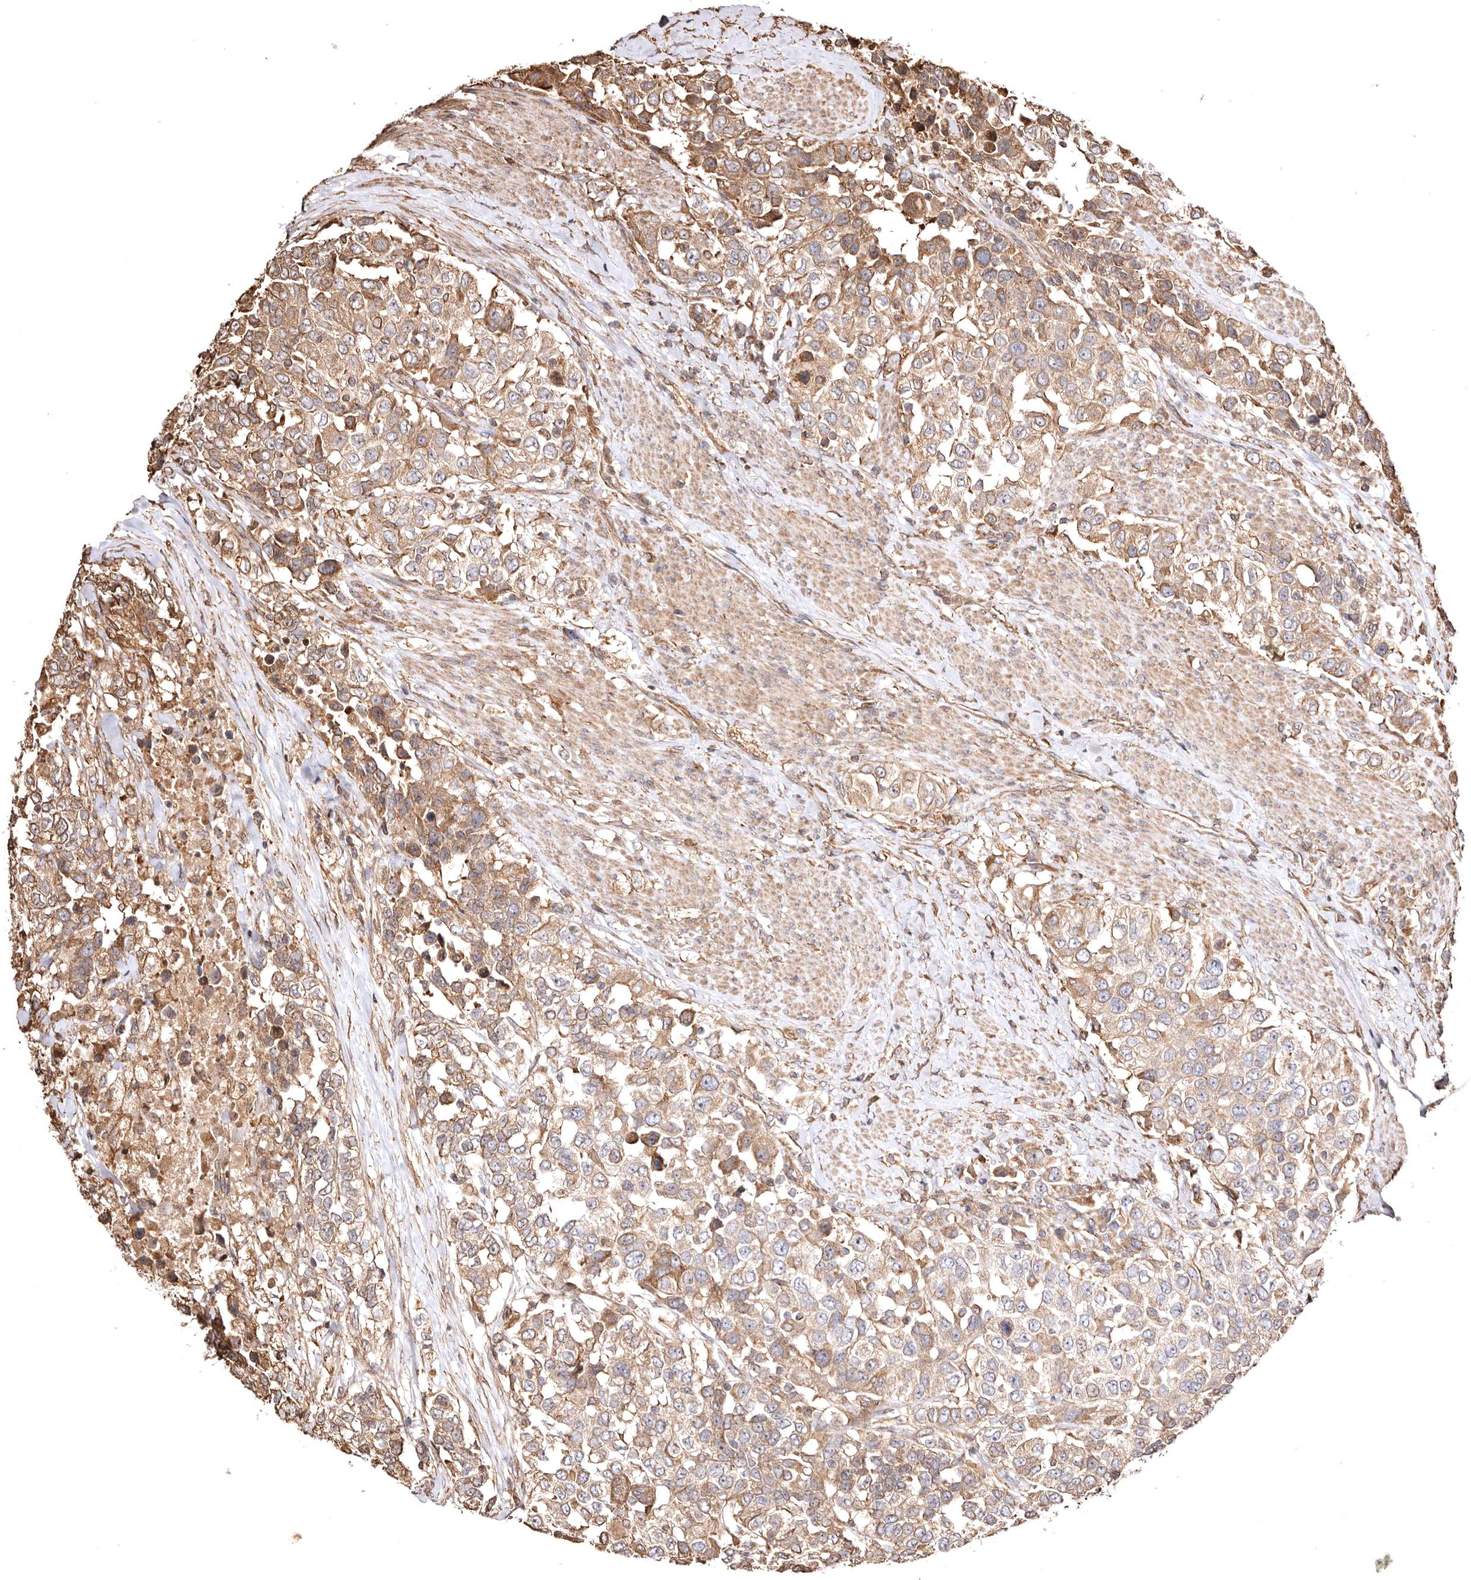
{"staining": {"intensity": "moderate", "quantity": ">75%", "location": "cytoplasmic/membranous"}, "tissue": "urothelial cancer", "cell_type": "Tumor cells", "image_type": "cancer", "snomed": [{"axis": "morphology", "description": "Urothelial carcinoma, High grade"}, {"axis": "topography", "description": "Urinary bladder"}], "caption": "Protein staining of urothelial carcinoma (high-grade) tissue exhibits moderate cytoplasmic/membranous positivity in approximately >75% of tumor cells.", "gene": "MACC1", "patient": {"sex": "female", "age": 80}}